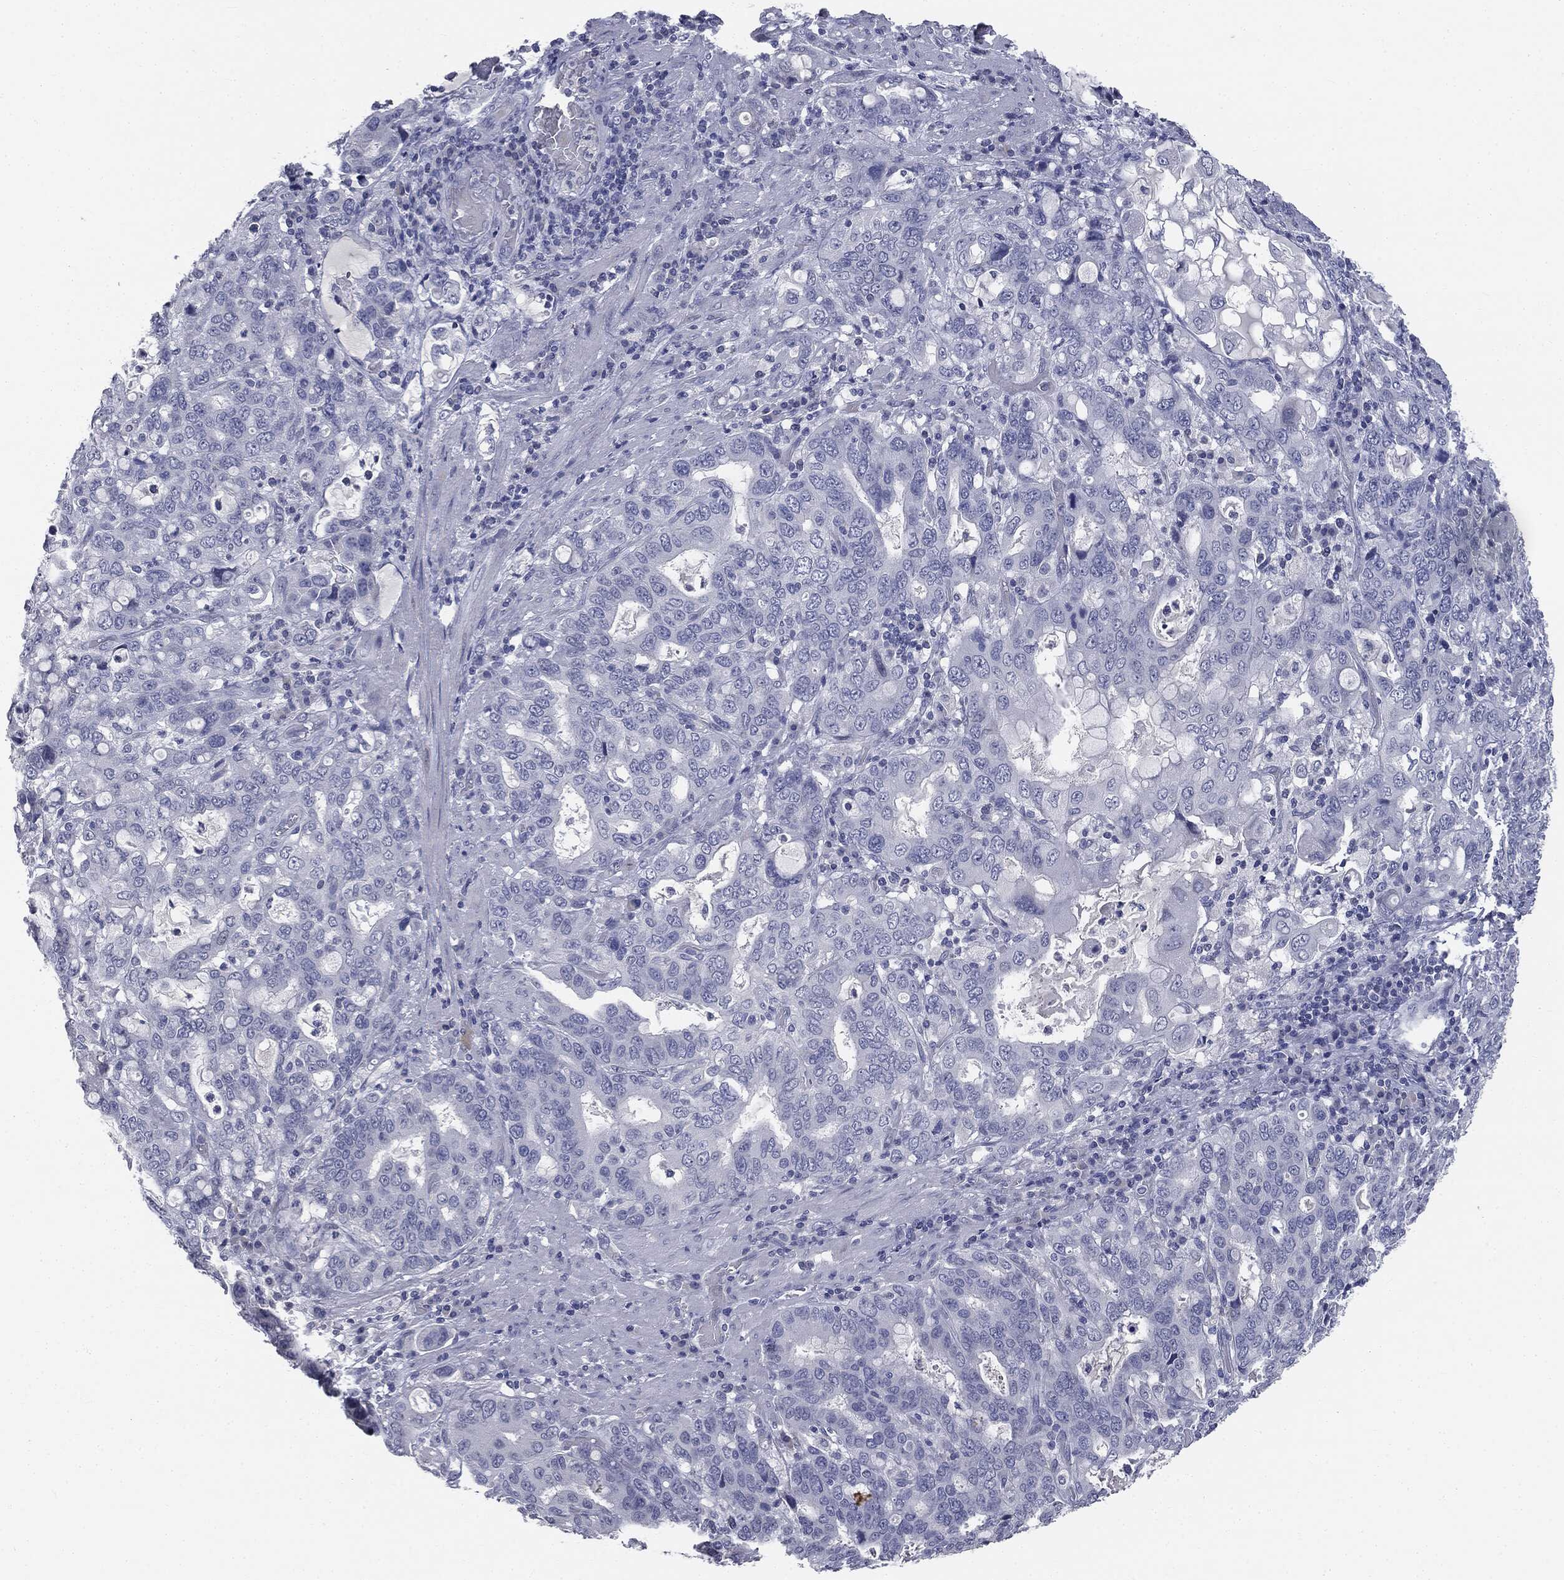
{"staining": {"intensity": "negative", "quantity": "none", "location": "none"}, "tissue": "stomach cancer", "cell_type": "Tumor cells", "image_type": "cancer", "snomed": [{"axis": "morphology", "description": "Adenocarcinoma, NOS"}, {"axis": "topography", "description": "Stomach, upper"}, {"axis": "topography", "description": "Stomach"}], "caption": "A micrograph of human stomach cancer is negative for staining in tumor cells.", "gene": "AFP", "patient": {"sex": "male", "age": 62}}